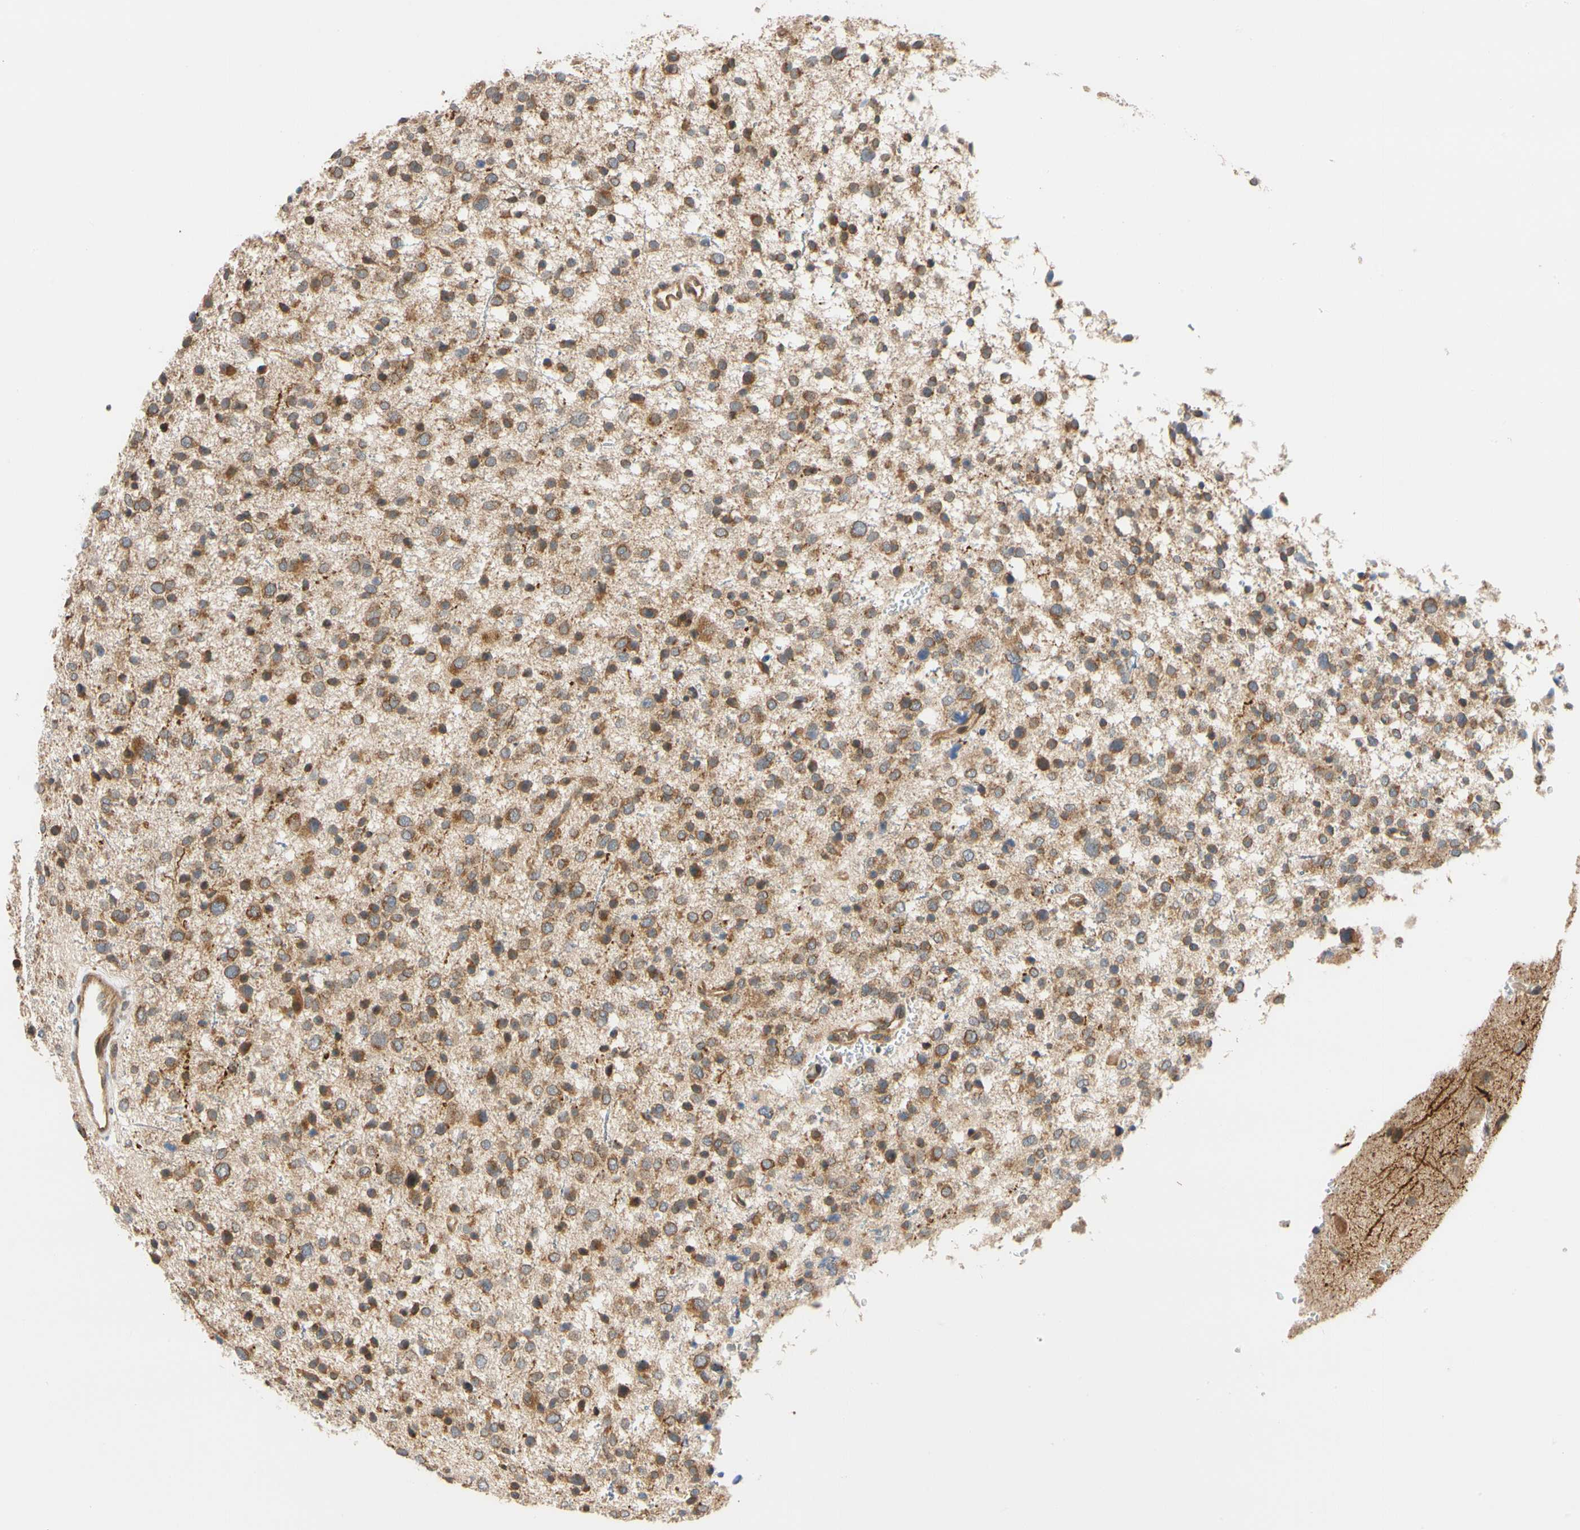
{"staining": {"intensity": "moderate", "quantity": ">75%", "location": "cytoplasmic/membranous"}, "tissue": "glioma", "cell_type": "Tumor cells", "image_type": "cancer", "snomed": [{"axis": "morphology", "description": "Glioma, malignant, Low grade"}, {"axis": "topography", "description": "Brain"}], "caption": "A high-resolution histopathology image shows immunohistochemistry staining of glioma, which shows moderate cytoplasmic/membranous expression in approximately >75% of tumor cells.", "gene": "ANKHD1", "patient": {"sex": "female", "age": 37}}